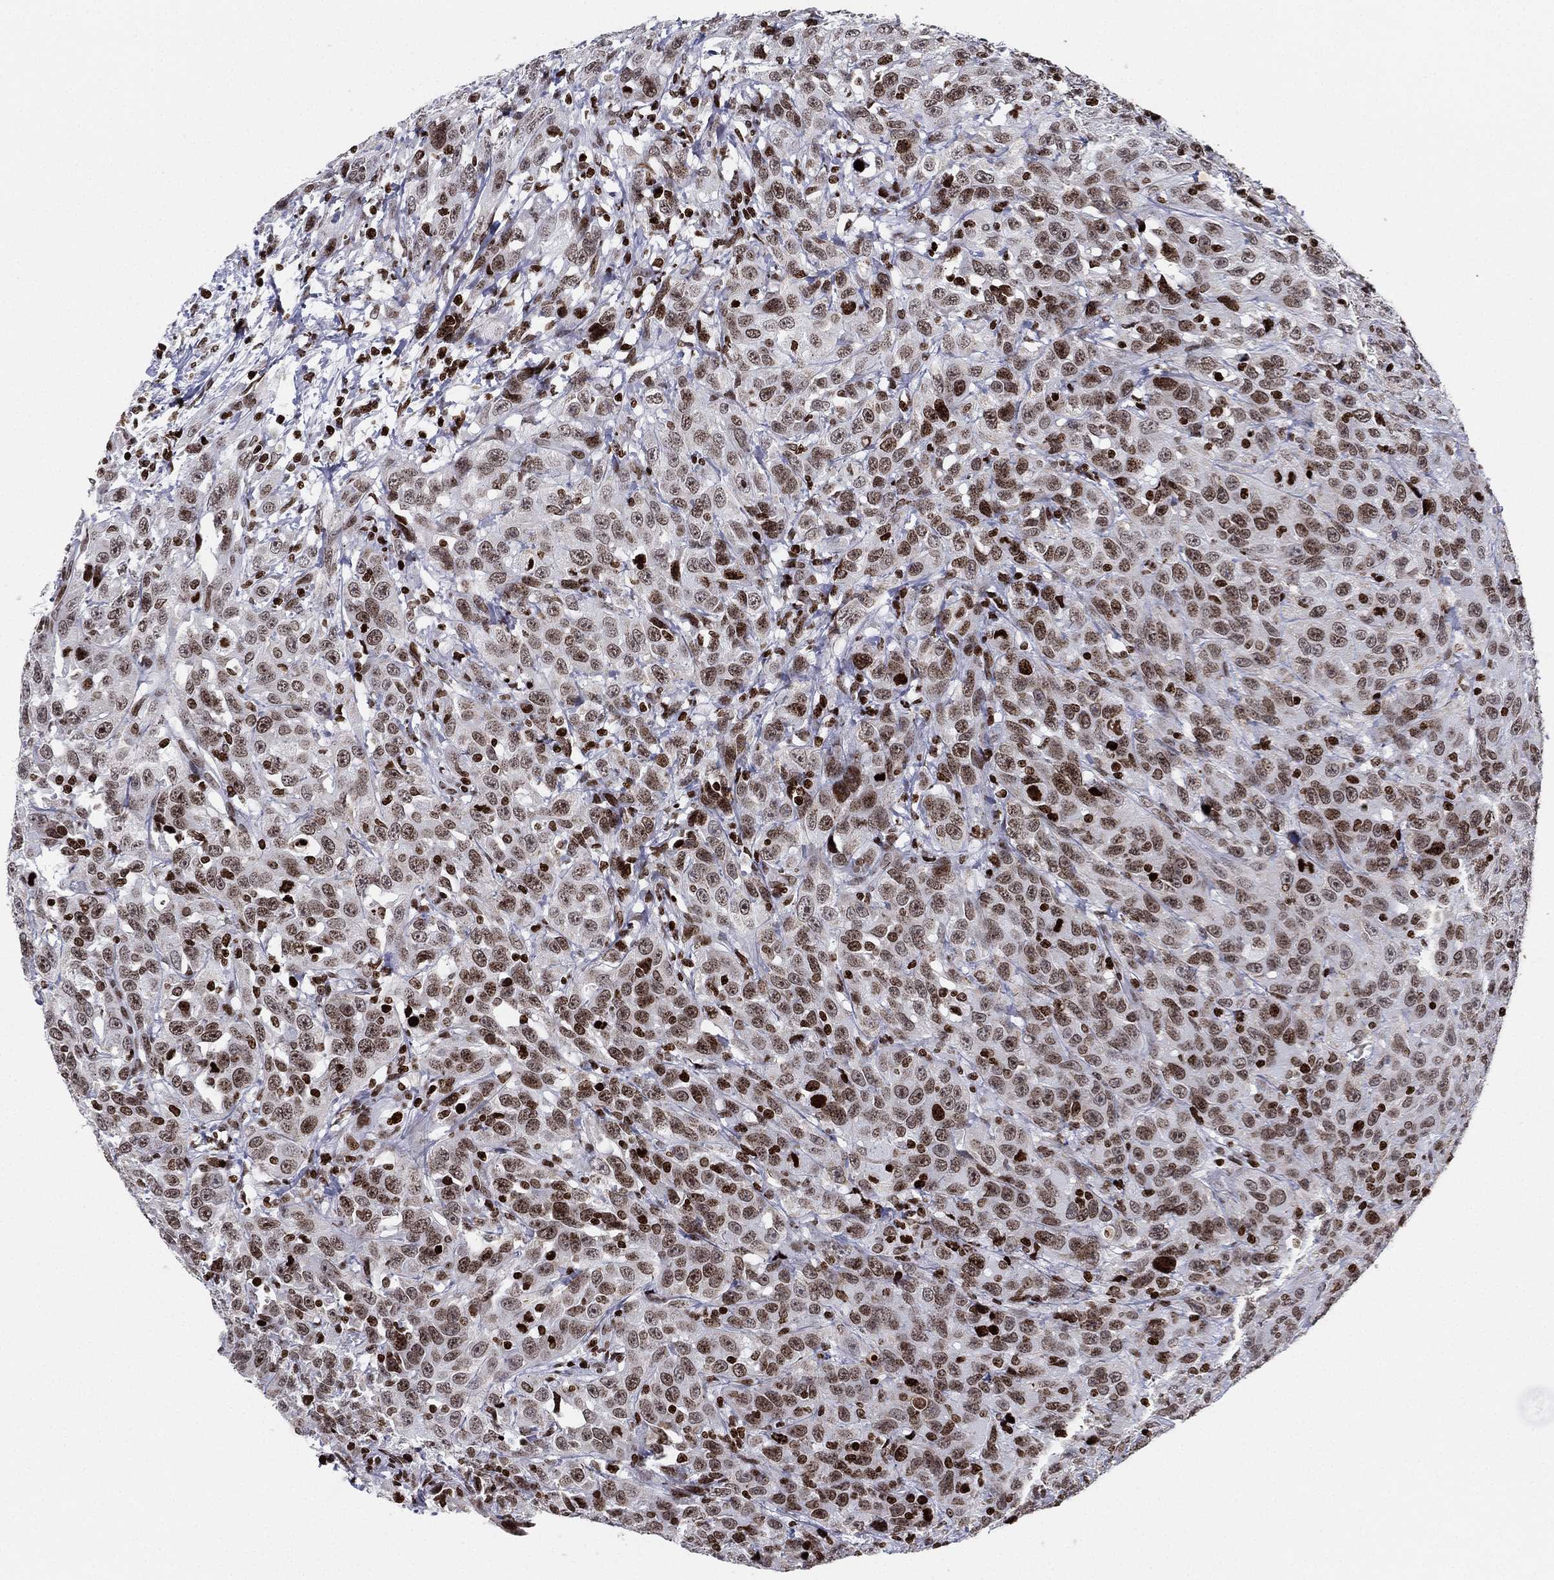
{"staining": {"intensity": "moderate", "quantity": "25%-75%", "location": "nuclear"}, "tissue": "urothelial cancer", "cell_type": "Tumor cells", "image_type": "cancer", "snomed": [{"axis": "morphology", "description": "Urothelial carcinoma, NOS"}, {"axis": "morphology", "description": "Urothelial carcinoma, High grade"}, {"axis": "topography", "description": "Urinary bladder"}], "caption": "Immunohistochemical staining of urothelial cancer displays medium levels of moderate nuclear expression in approximately 25%-75% of tumor cells. The protein of interest is stained brown, and the nuclei are stained in blue (DAB IHC with brightfield microscopy, high magnification).", "gene": "MFSD14A", "patient": {"sex": "female", "age": 73}}